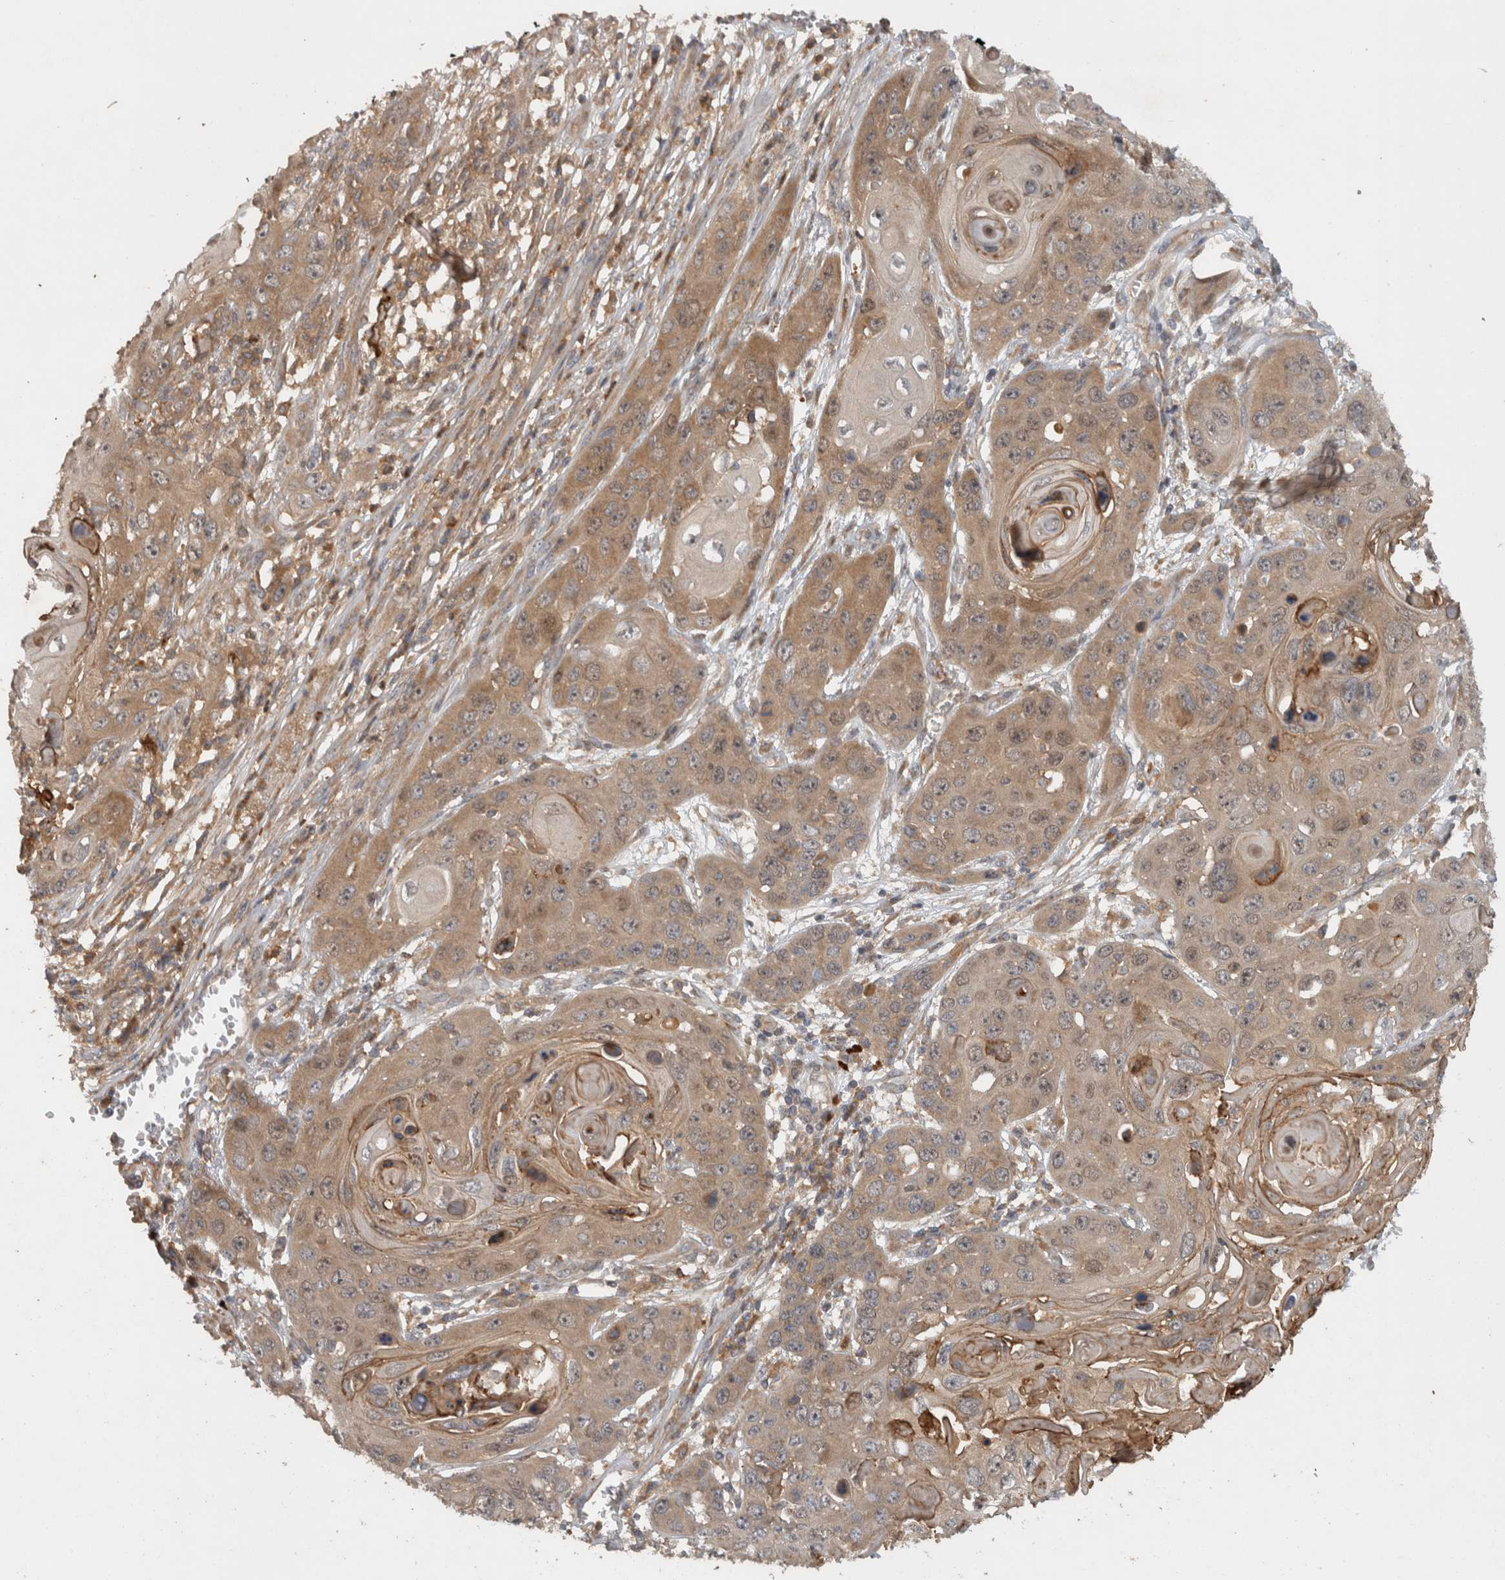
{"staining": {"intensity": "moderate", "quantity": ">75%", "location": "cytoplasmic/membranous,nuclear"}, "tissue": "skin cancer", "cell_type": "Tumor cells", "image_type": "cancer", "snomed": [{"axis": "morphology", "description": "Squamous cell carcinoma, NOS"}, {"axis": "topography", "description": "Skin"}], "caption": "Protein analysis of squamous cell carcinoma (skin) tissue exhibits moderate cytoplasmic/membranous and nuclear positivity in about >75% of tumor cells.", "gene": "VEPH1", "patient": {"sex": "male", "age": 55}}